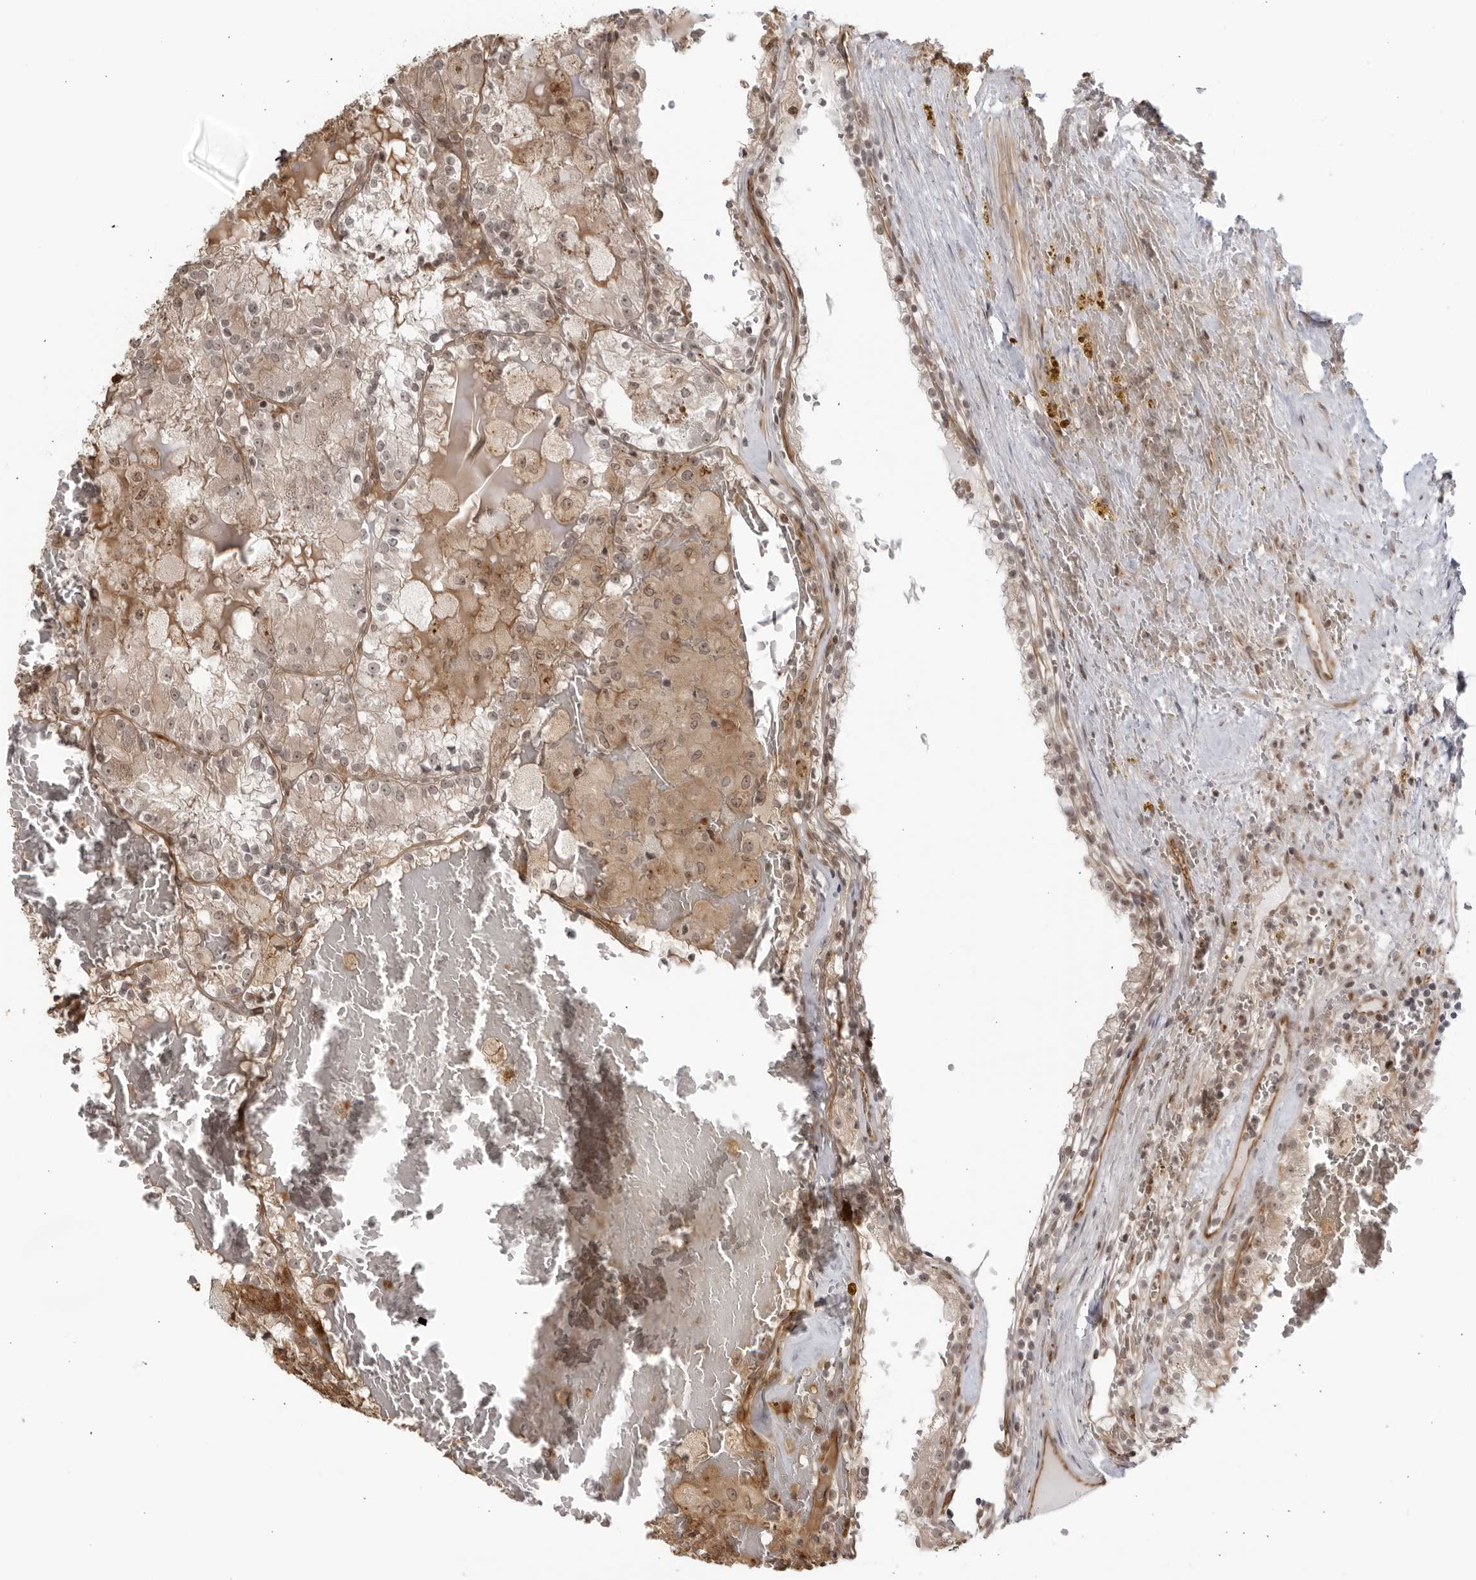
{"staining": {"intensity": "weak", "quantity": ">75%", "location": "cytoplasmic/membranous,nuclear"}, "tissue": "renal cancer", "cell_type": "Tumor cells", "image_type": "cancer", "snomed": [{"axis": "morphology", "description": "Adenocarcinoma, NOS"}, {"axis": "topography", "description": "Kidney"}], "caption": "Immunohistochemical staining of human renal cancer (adenocarcinoma) reveals weak cytoplasmic/membranous and nuclear protein positivity in approximately >75% of tumor cells.", "gene": "TCF21", "patient": {"sex": "female", "age": 56}}